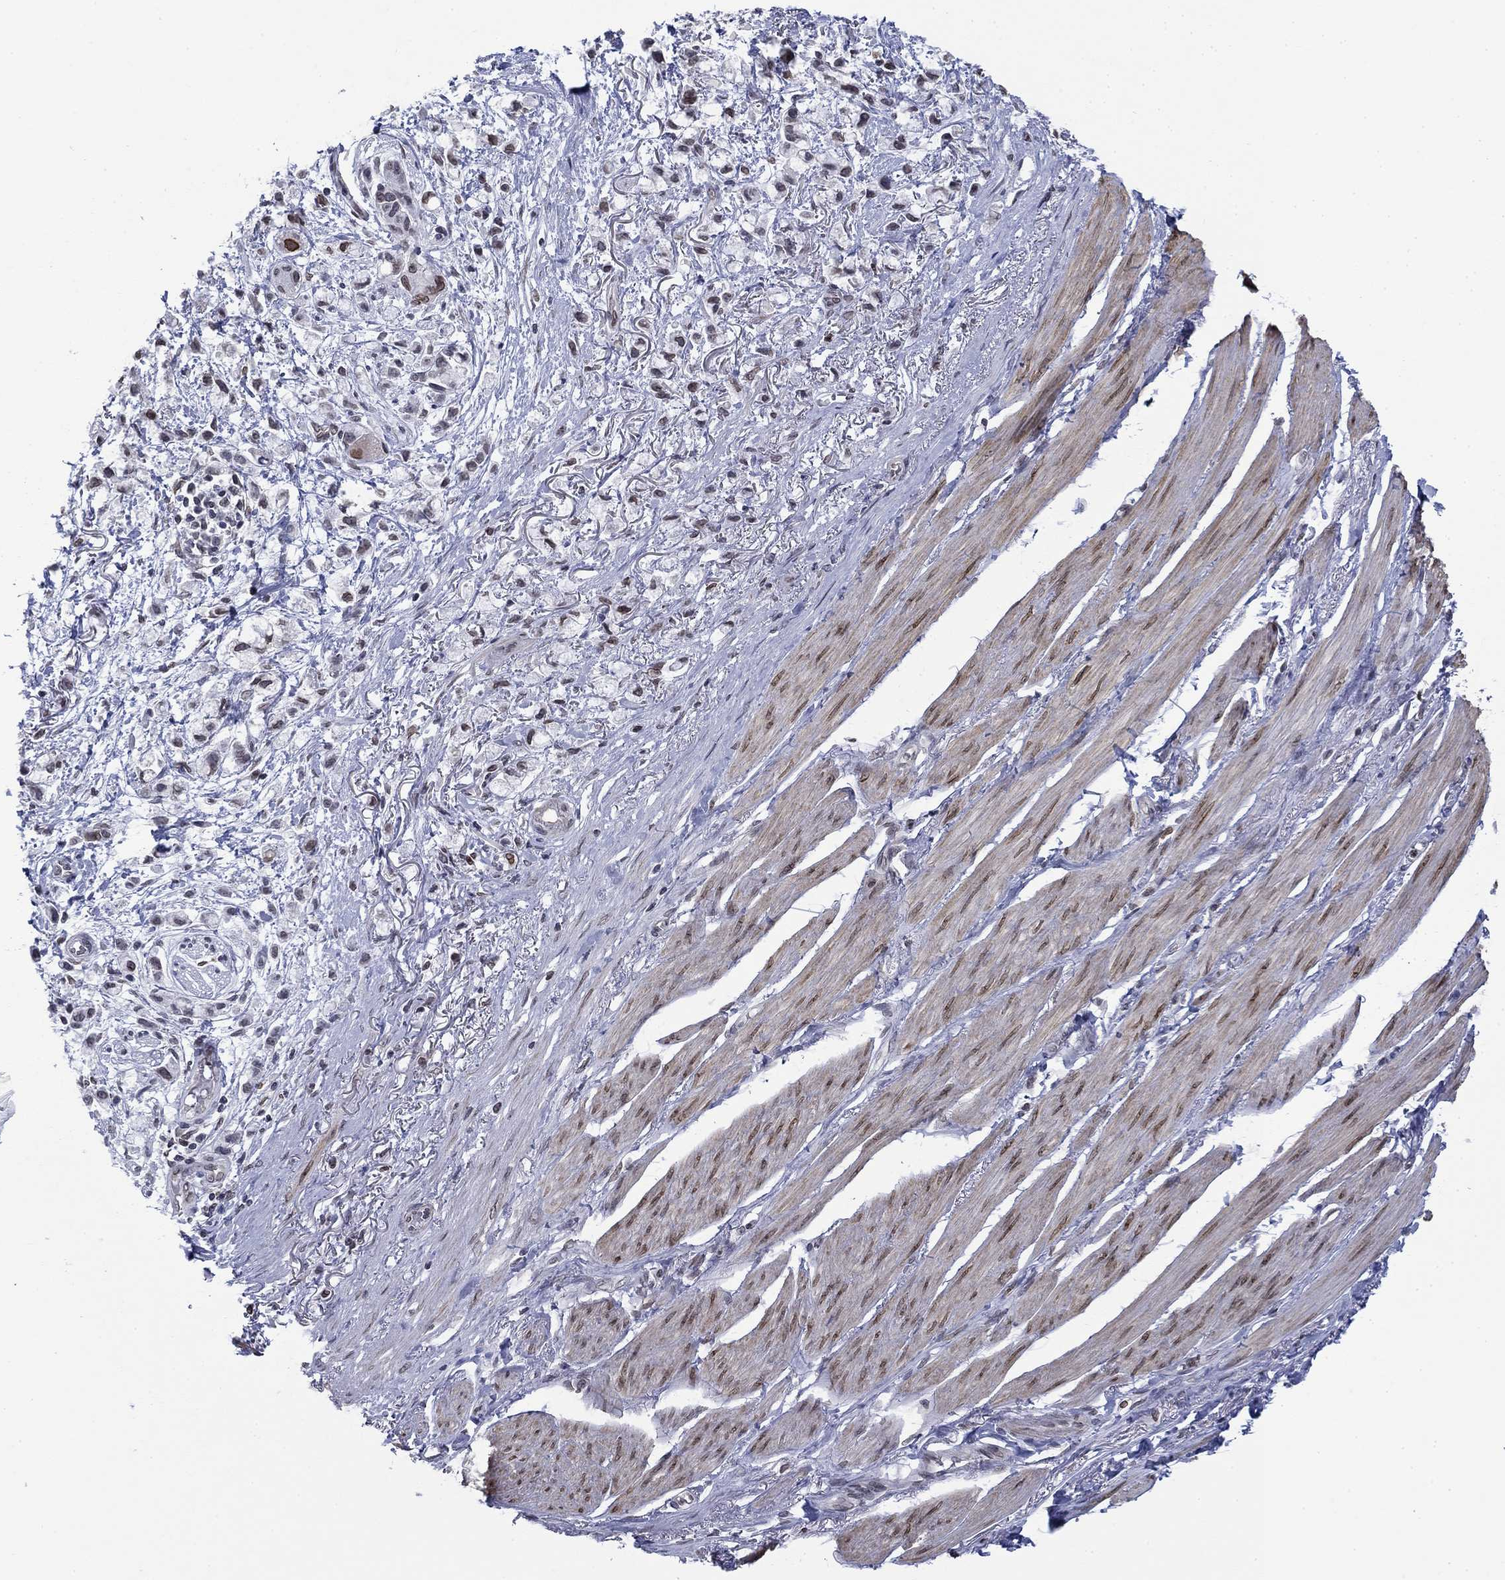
{"staining": {"intensity": "strong", "quantity": "25%-75%", "location": "nuclear"}, "tissue": "stomach cancer", "cell_type": "Tumor cells", "image_type": "cancer", "snomed": [{"axis": "morphology", "description": "Adenocarcinoma, NOS"}, {"axis": "topography", "description": "Stomach"}], "caption": "Immunohistochemical staining of human stomach cancer reveals high levels of strong nuclear protein staining in approximately 25%-75% of tumor cells.", "gene": "TOR1AIP1", "patient": {"sex": "female", "age": 81}}